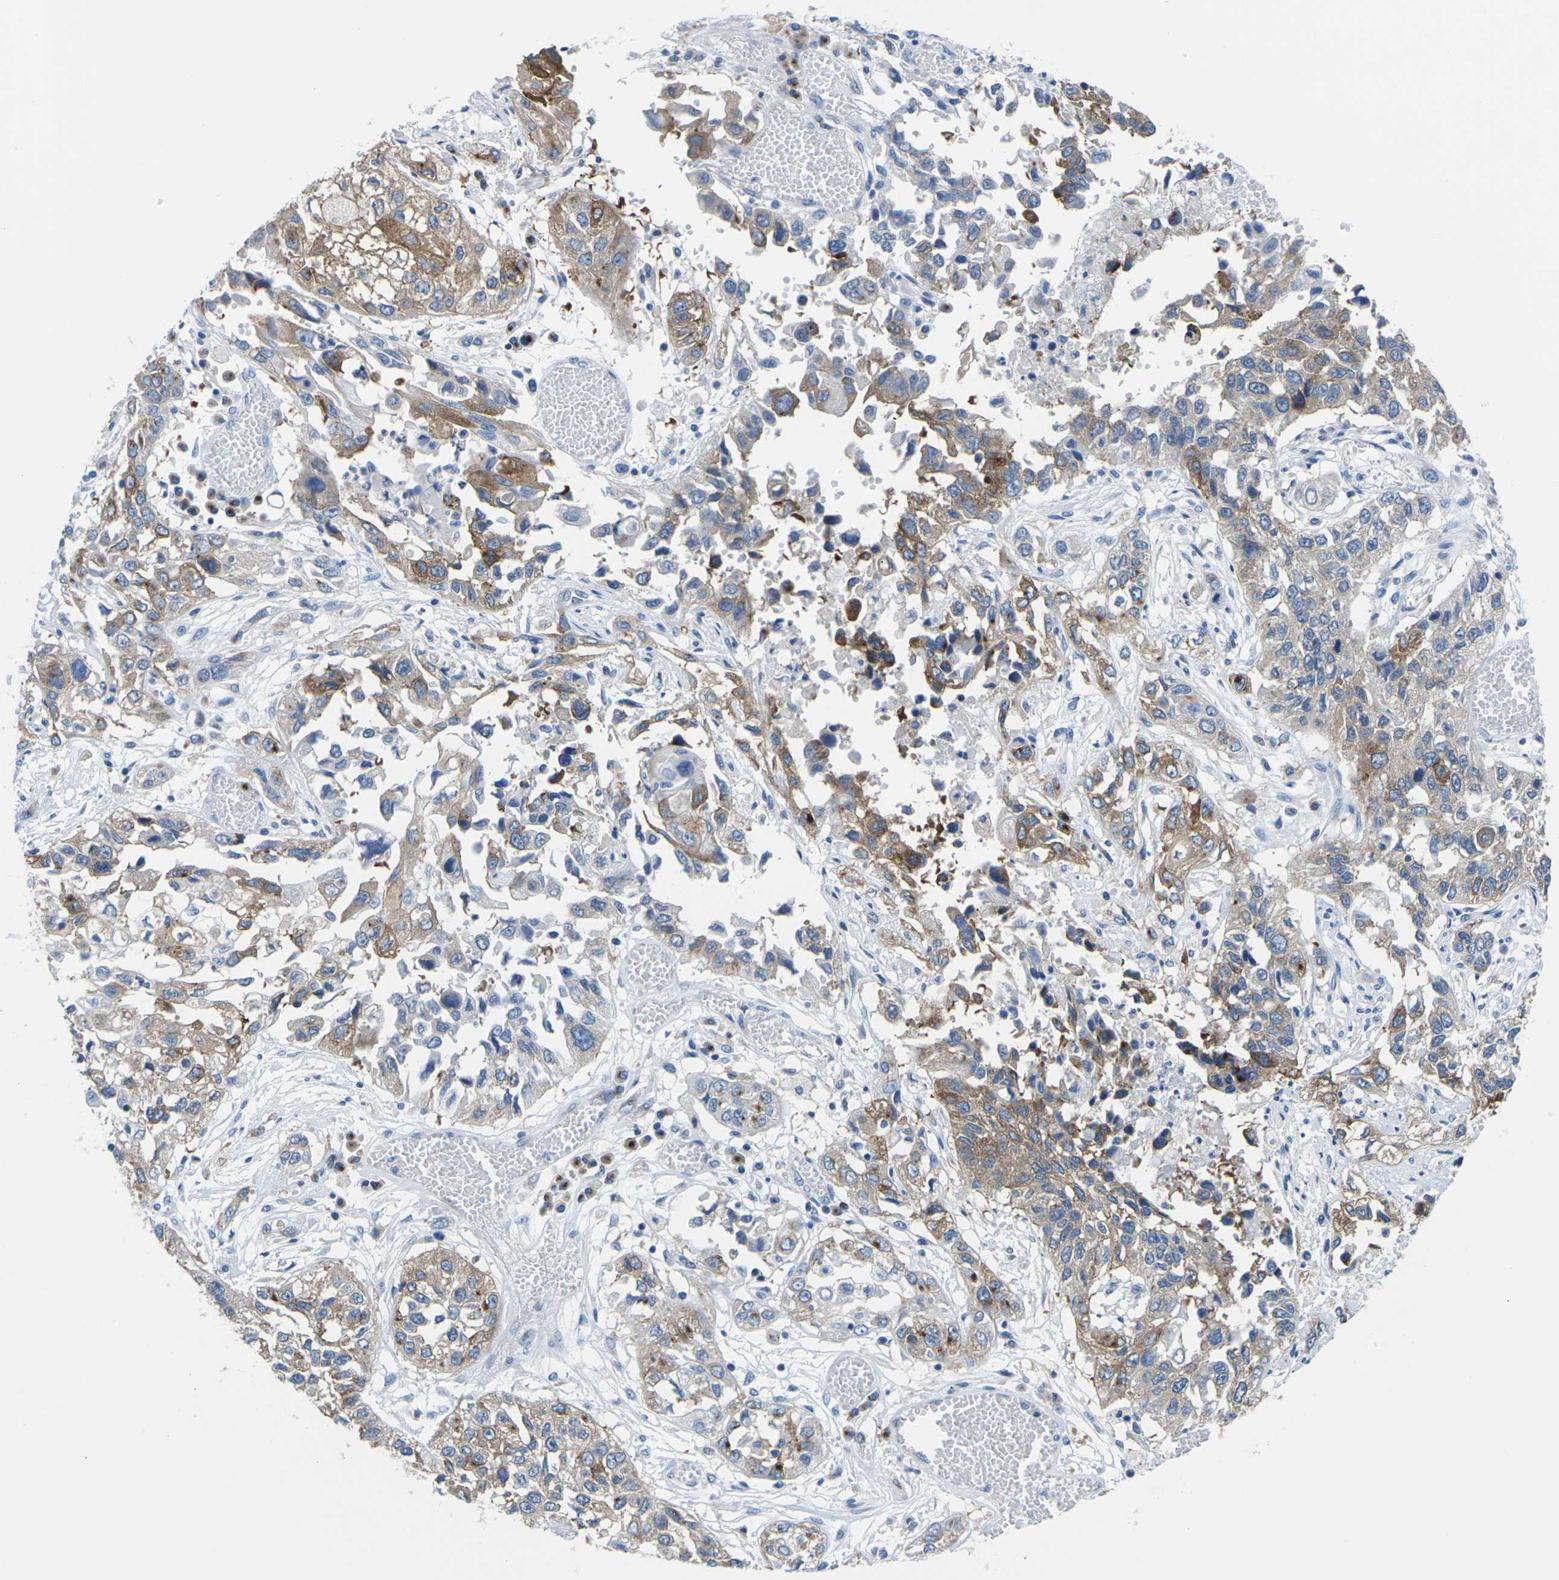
{"staining": {"intensity": "moderate", "quantity": "25%-75%", "location": "cytoplasmic/membranous"}, "tissue": "lung cancer", "cell_type": "Tumor cells", "image_type": "cancer", "snomed": [{"axis": "morphology", "description": "Squamous cell carcinoma, NOS"}, {"axis": "topography", "description": "Lung"}], "caption": "Lung cancer (squamous cell carcinoma) stained with IHC displays moderate cytoplasmic/membranous expression in about 25%-75% of tumor cells.", "gene": "SYNGR2", "patient": {"sex": "male", "age": 71}}